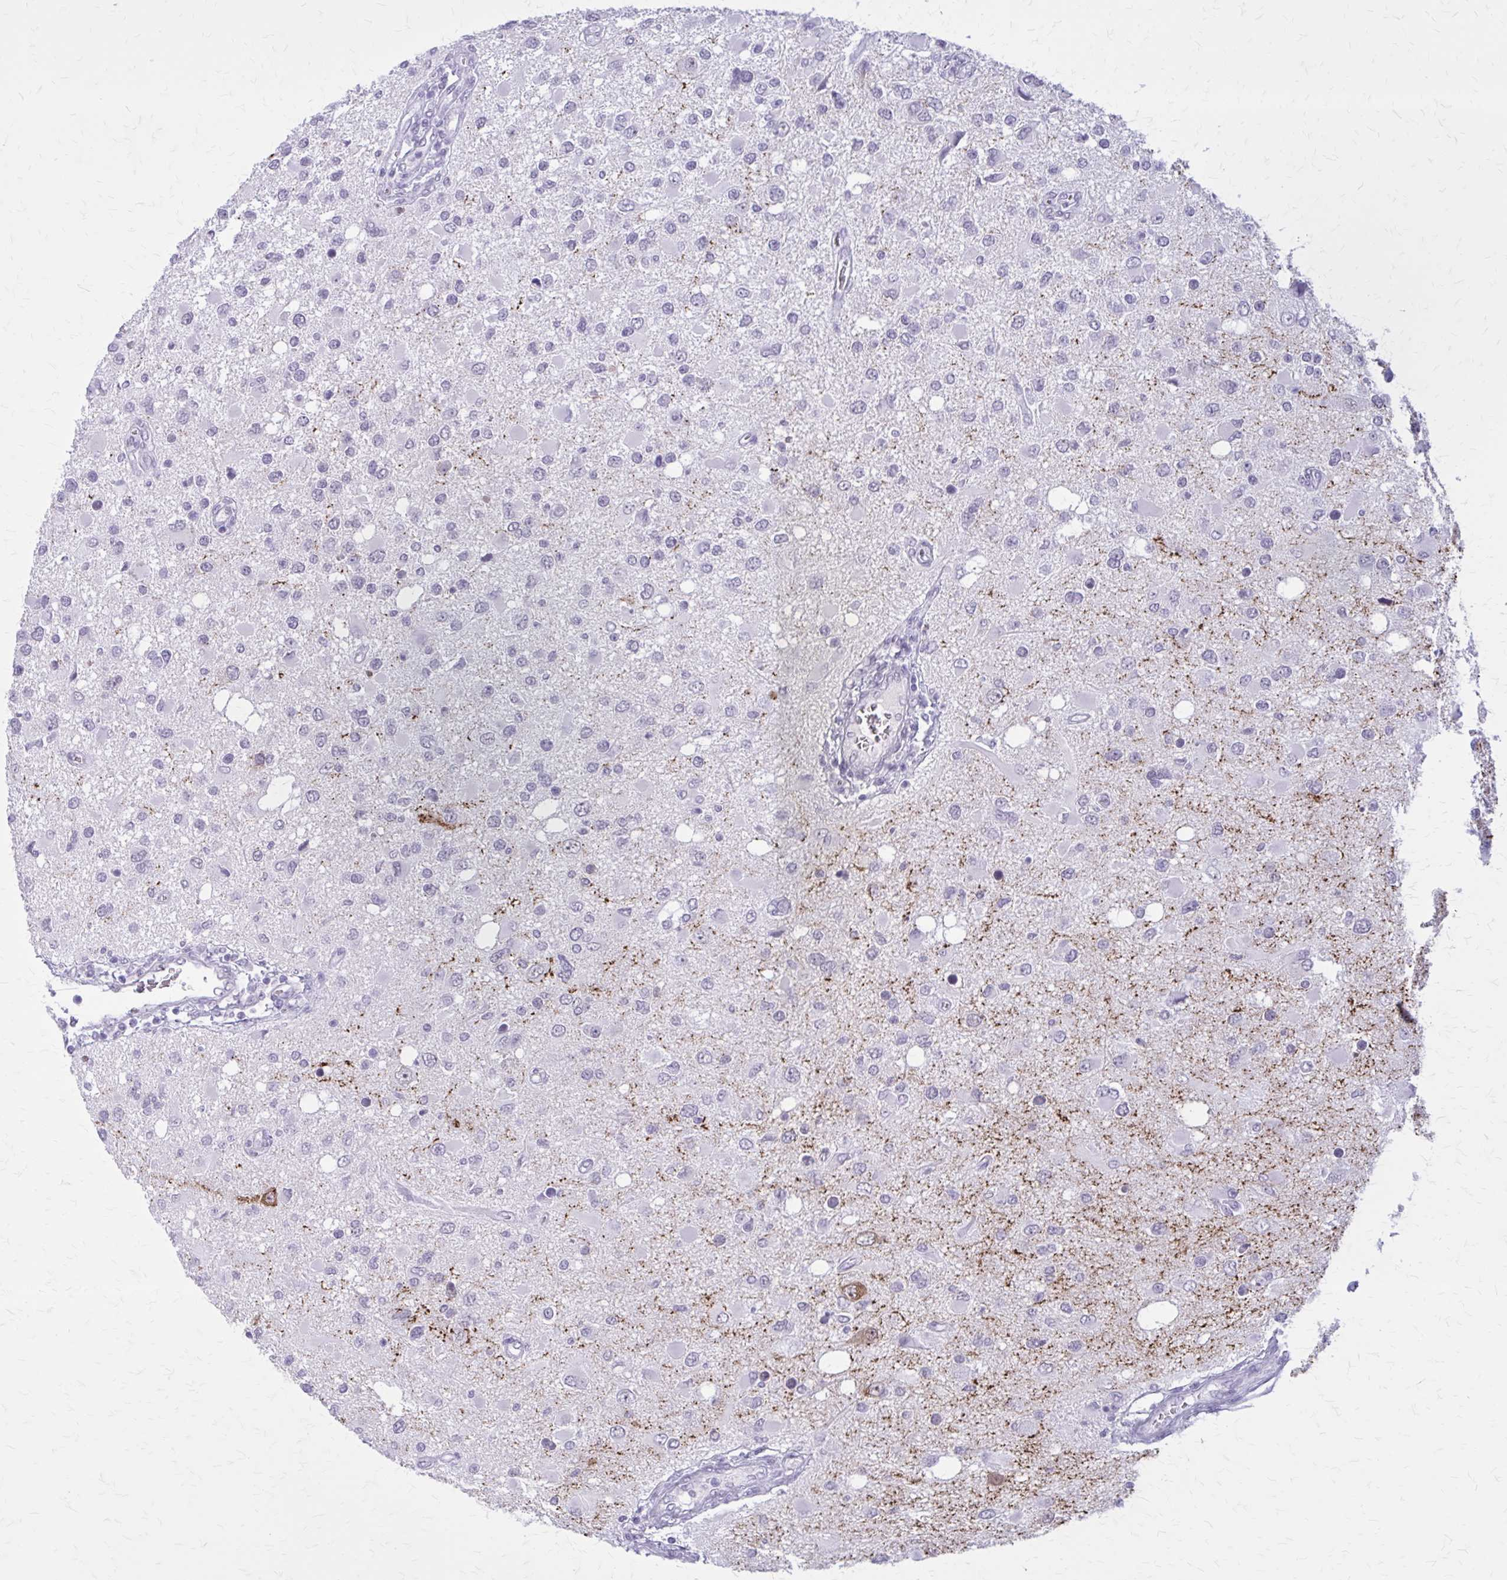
{"staining": {"intensity": "negative", "quantity": "none", "location": "none"}, "tissue": "glioma", "cell_type": "Tumor cells", "image_type": "cancer", "snomed": [{"axis": "morphology", "description": "Glioma, malignant, High grade"}, {"axis": "topography", "description": "Brain"}], "caption": "Tumor cells show no significant staining in malignant glioma (high-grade). (DAB IHC with hematoxylin counter stain).", "gene": "GAD1", "patient": {"sex": "male", "age": 53}}